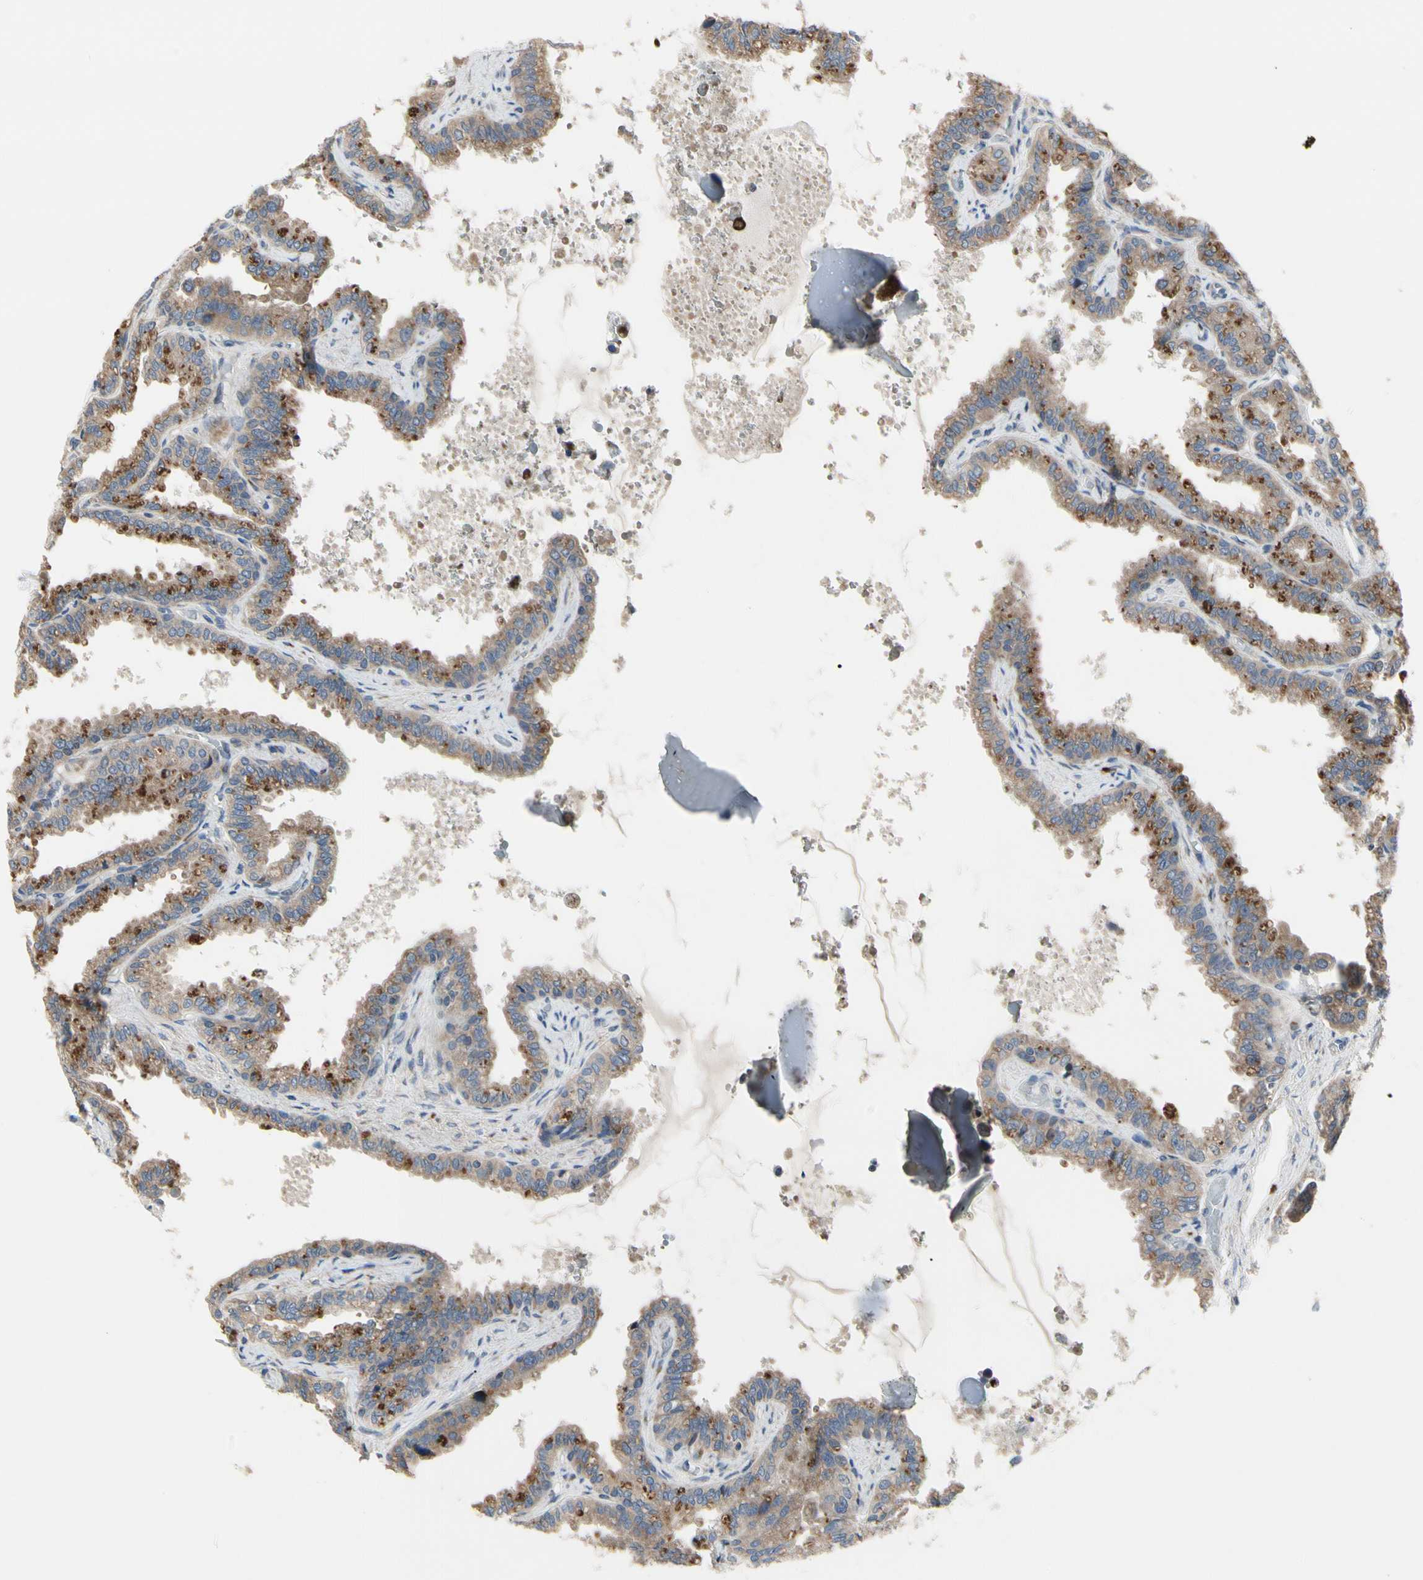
{"staining": {"intensity": "moderate", "quantity": ">75%", "location": "cytoplasmic/membranous"}, "tissue": "seminal vesicle", "cell_type": "Glandular cells", "image_type": "normal", "snomed": [{"axis": "morphology", "description": "Normal tissue, NOS"}, {"axis": "topography", "description": "Seminal veicle"}], "caption": "Protein staining exhibits moderate cytoplasmic/membranous expression in approximately >75% of glandular cells in benign seminal vesicle.", "gene": "MMEL1", "patient": {"sex": "male", "age": 46}}